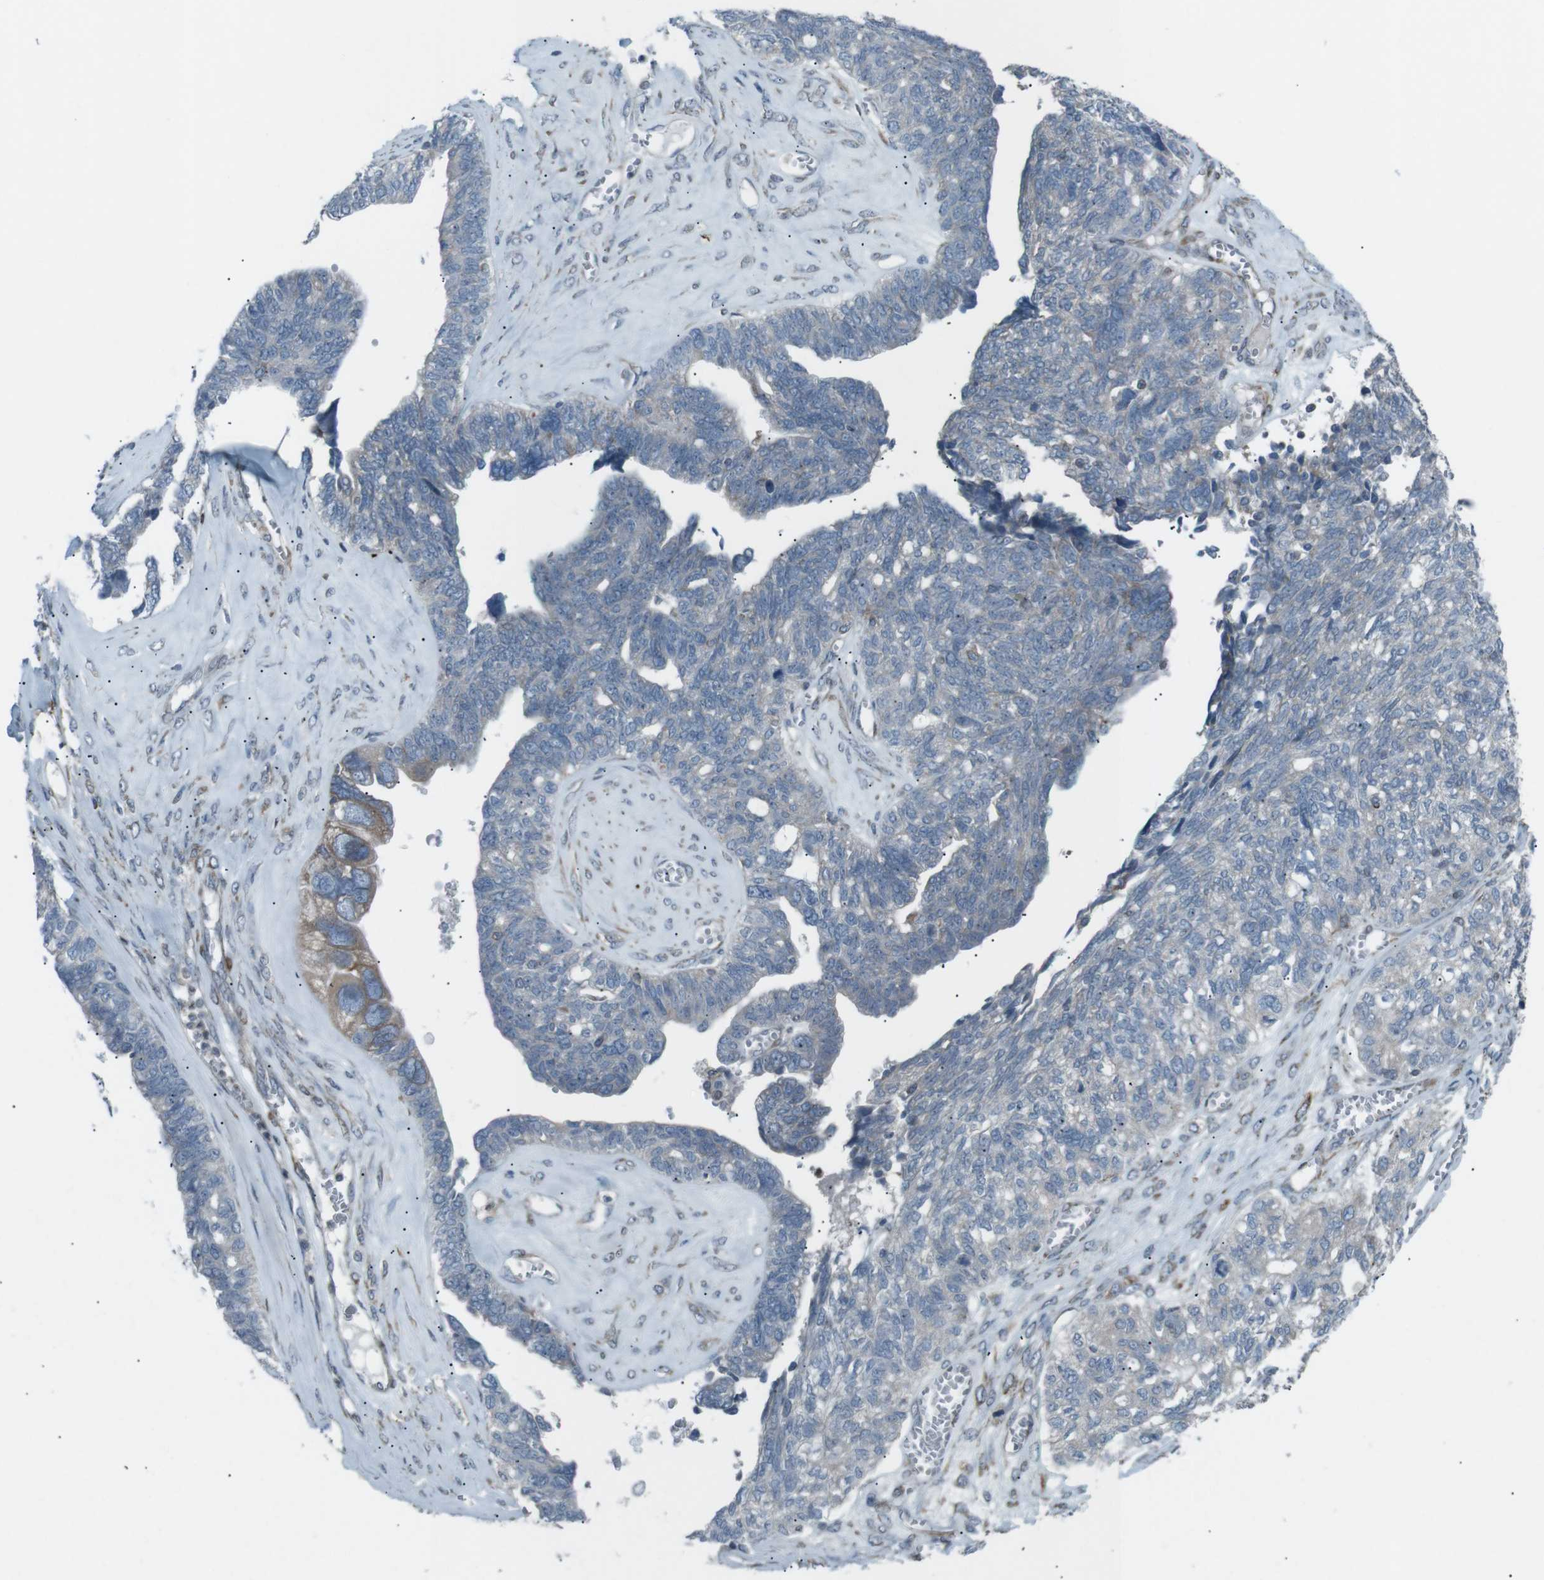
{"staining": {"intensity": "weak", "quantity": "<25%", "location": "cytoplasmic/membranous"}, "tissue": "ovarian cancer", "cell_type": "Tumor cells", "image_type": "cancer", "snomed": [{"axis": "morphology", "description": "Cystadenocarcinoma, serous, NOS"}, {"axis": "topography", "description": "Ovary"}], "caption": "A micrograph of ovarian cancer (serous cystadenocarcinoma) stained for a protein shows no brown staining in tumor cells. Brightfield microscopy of immunohistochemistry stained with DAB (brown) and hematoxylin (blue), captured at high magnification.", "gene": "LNPK", "patient": {"sex": "female", "age": 79}}